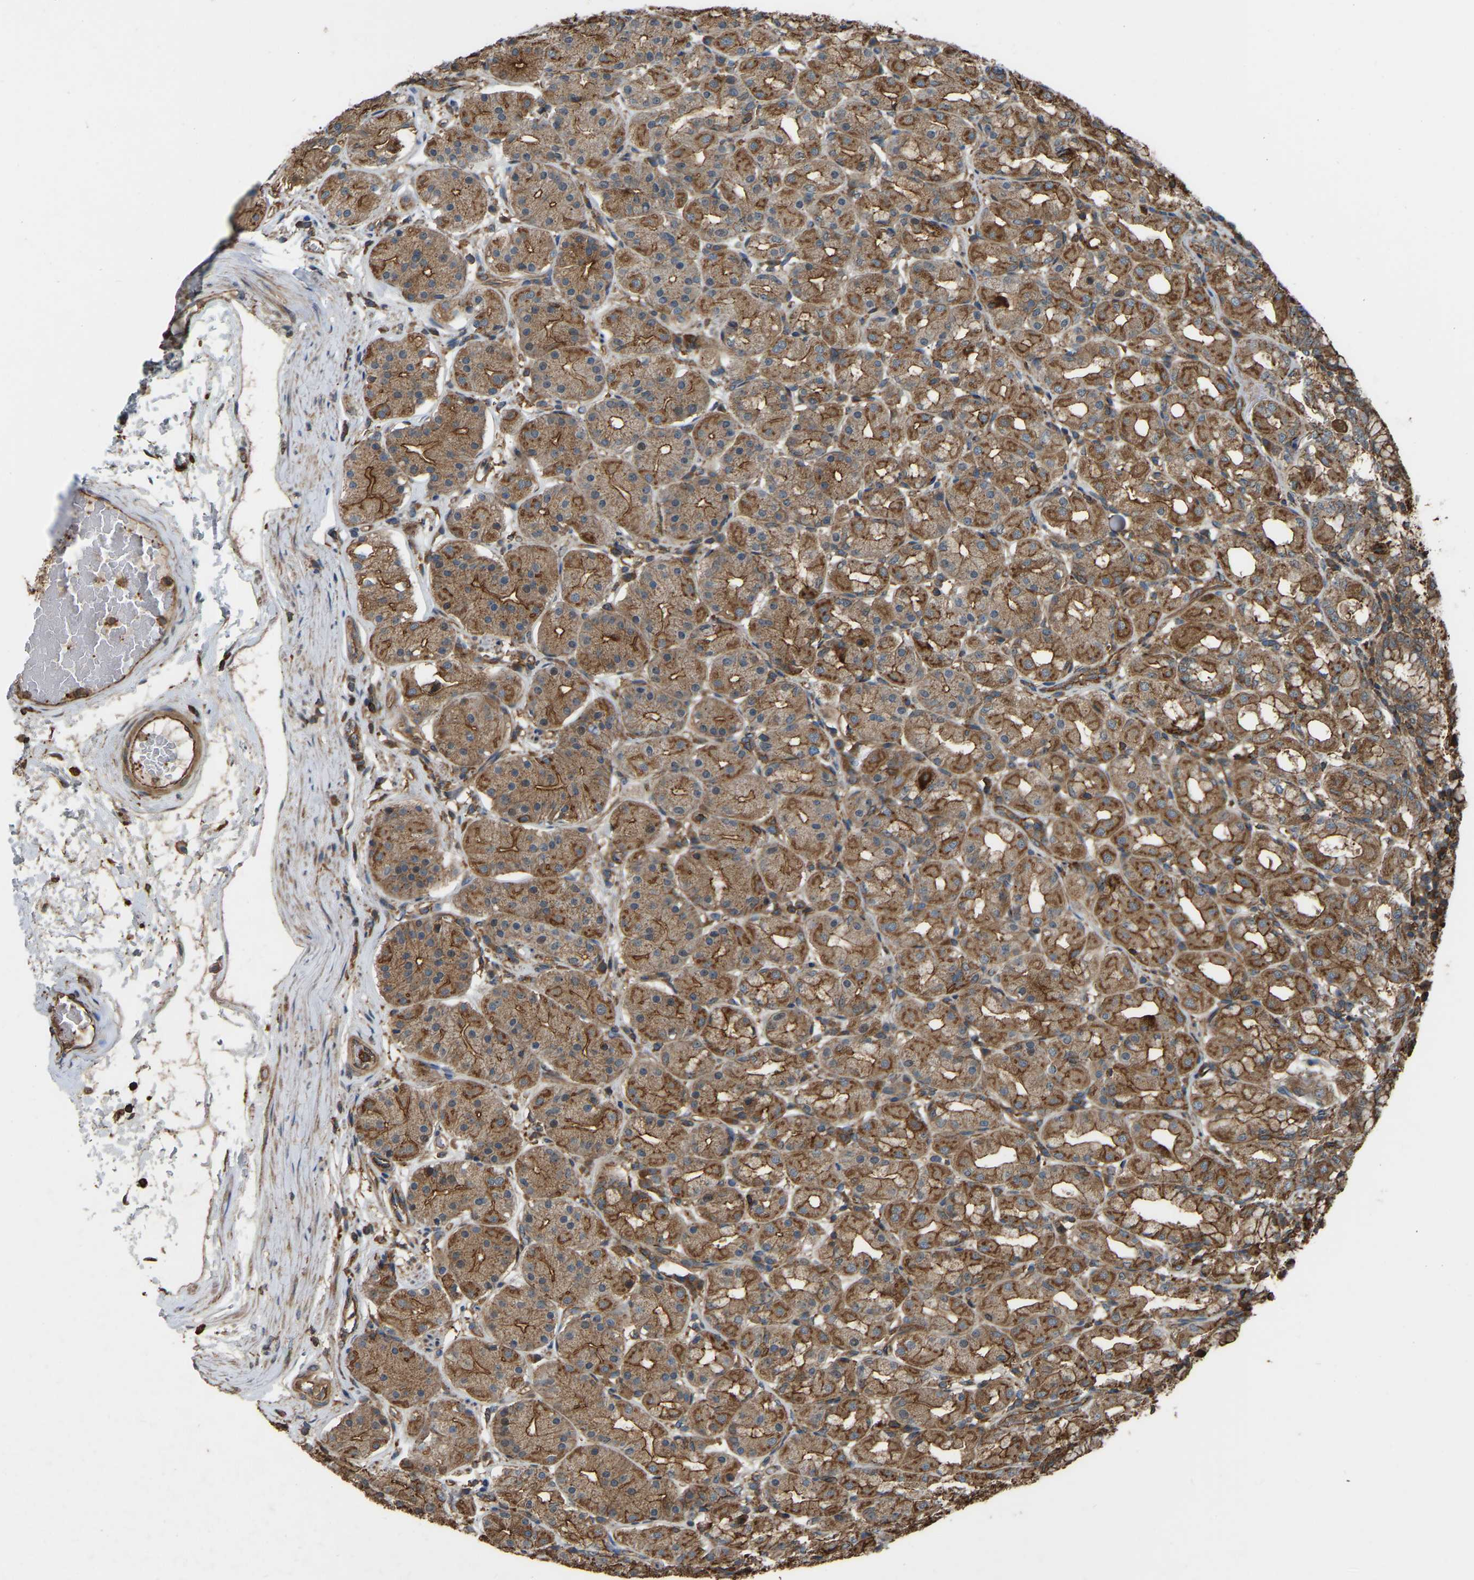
{"staining": {"intensity": "moderate", "quantity": ">75%", "location": "cytoplasmic/membranous"}, "tissue": "stomach", "cell_type": "Glandular cells", "image_type": "normal", "snomed": [{"axis": "morphology", "description": "Normal tissue, NOS"}, {"axis": "topography", "description": "Stomach"}, {"axis": "topography", "description": "Stomach, lower"}], "caption": "Protein staining of unremarkable stomach exhibits moderate cytoplasmic/membranous staining in approximately >75% of glandular cells. Using DAB (brown) and hematoxylin (blue) stains, captured at high magnification using brightfield microscopy.", "gene": "SAMD9L", "patient": {"sex": "female", "age": 56}}